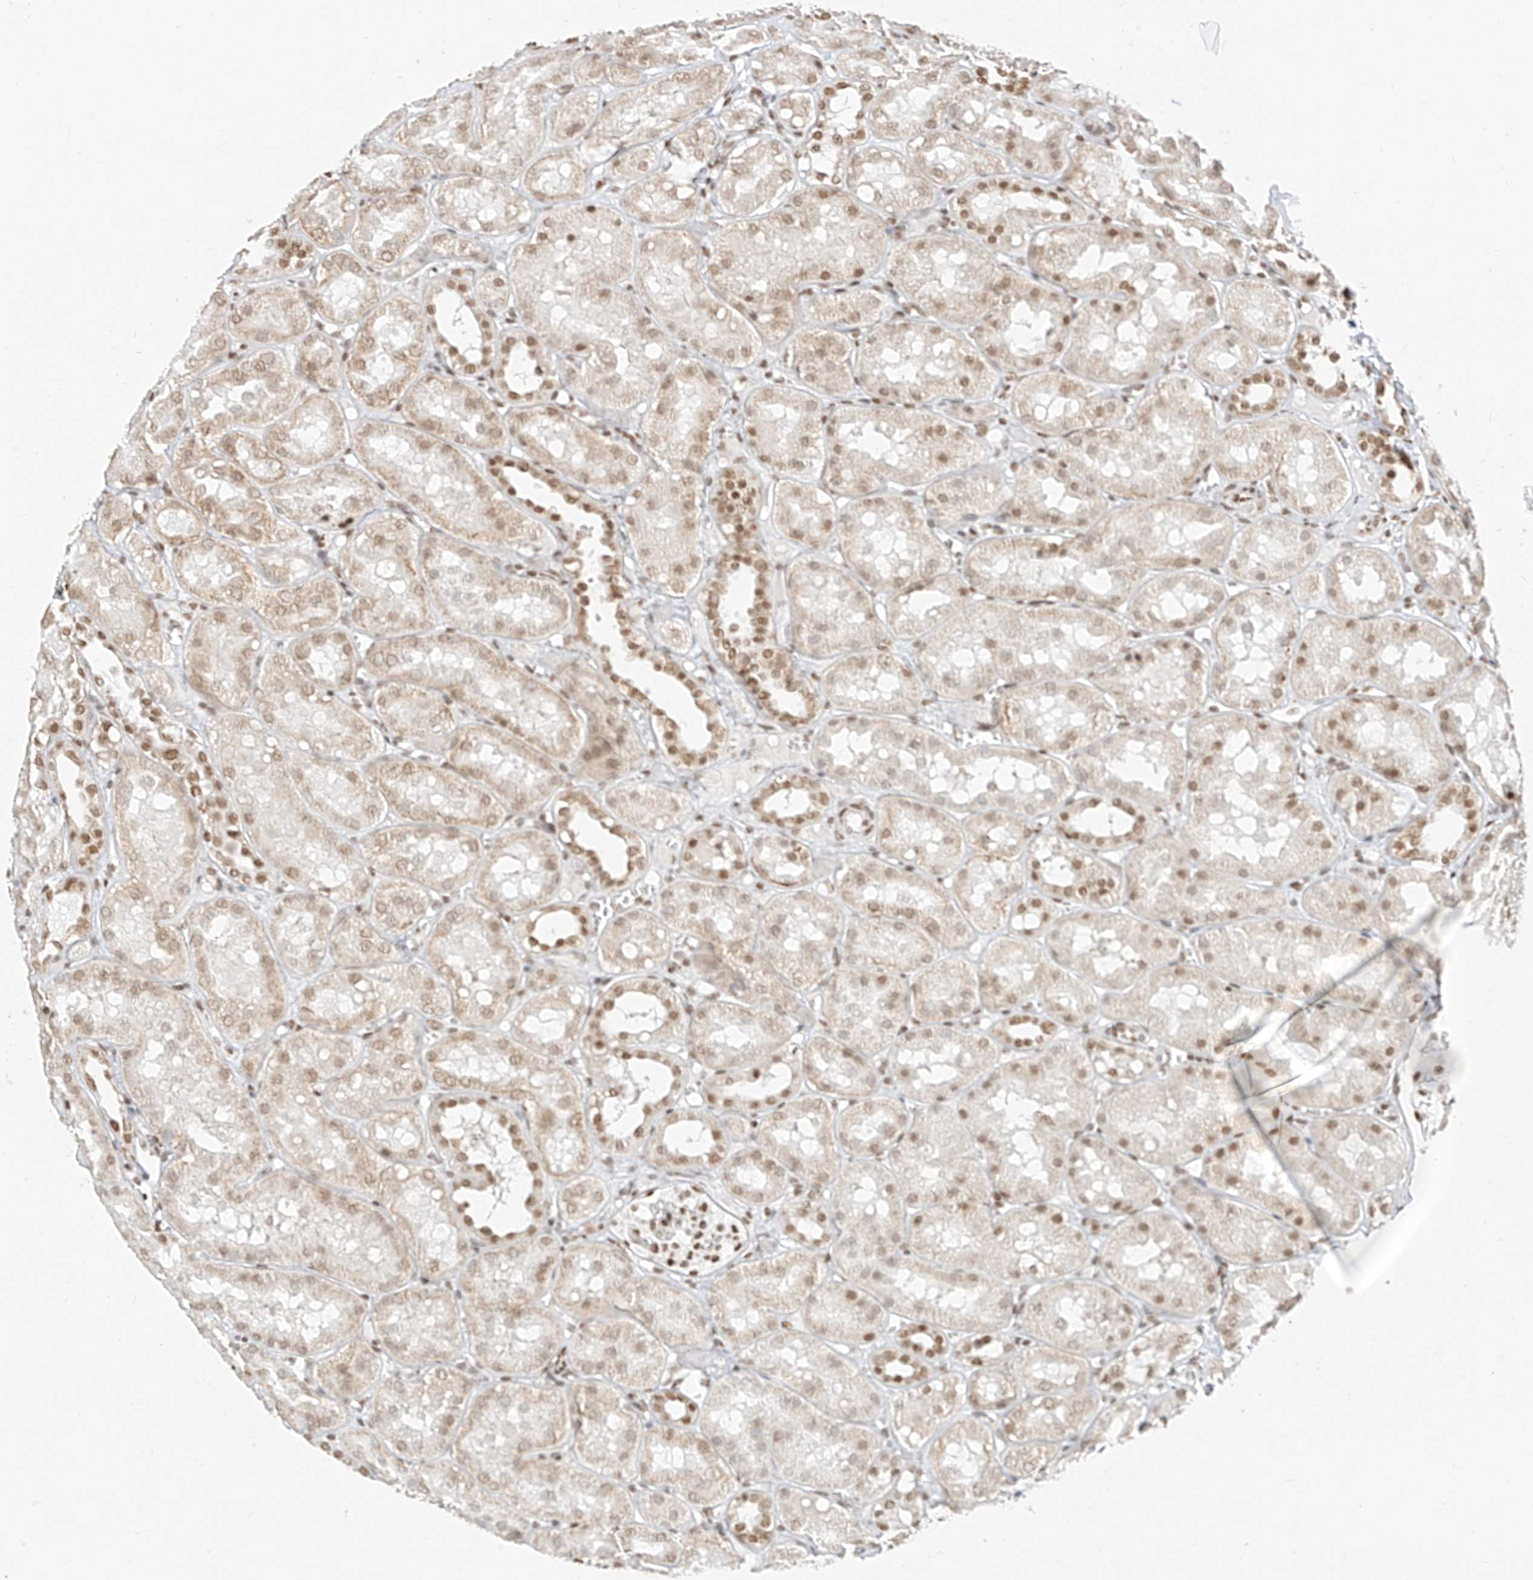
{"staining": {"intensity": "moderate", "quantity": ">75%", "location": "nuclear"}, "tissue": "kidney", "cell_type": "Cells in glomeruli", "image_type": "normal", "snomed": [{"axis": "morphology", "description": "Normal tissue, NOS"}, {"axis": "topography", "description": "Kidney"}], "caption": "High-magnification brightfield microscopy of benign kidney stained with DAB (brown) and counterstained with hematoxylin (blue). cells in glomeruli exhibit moderate nuclear positivity is present in approximately>75% of cells. Ihc stains the protein in brown and the nuclei are stained blue.", "gene": "SMARCA2", "patient": {"sex": "male", "age": 16}}